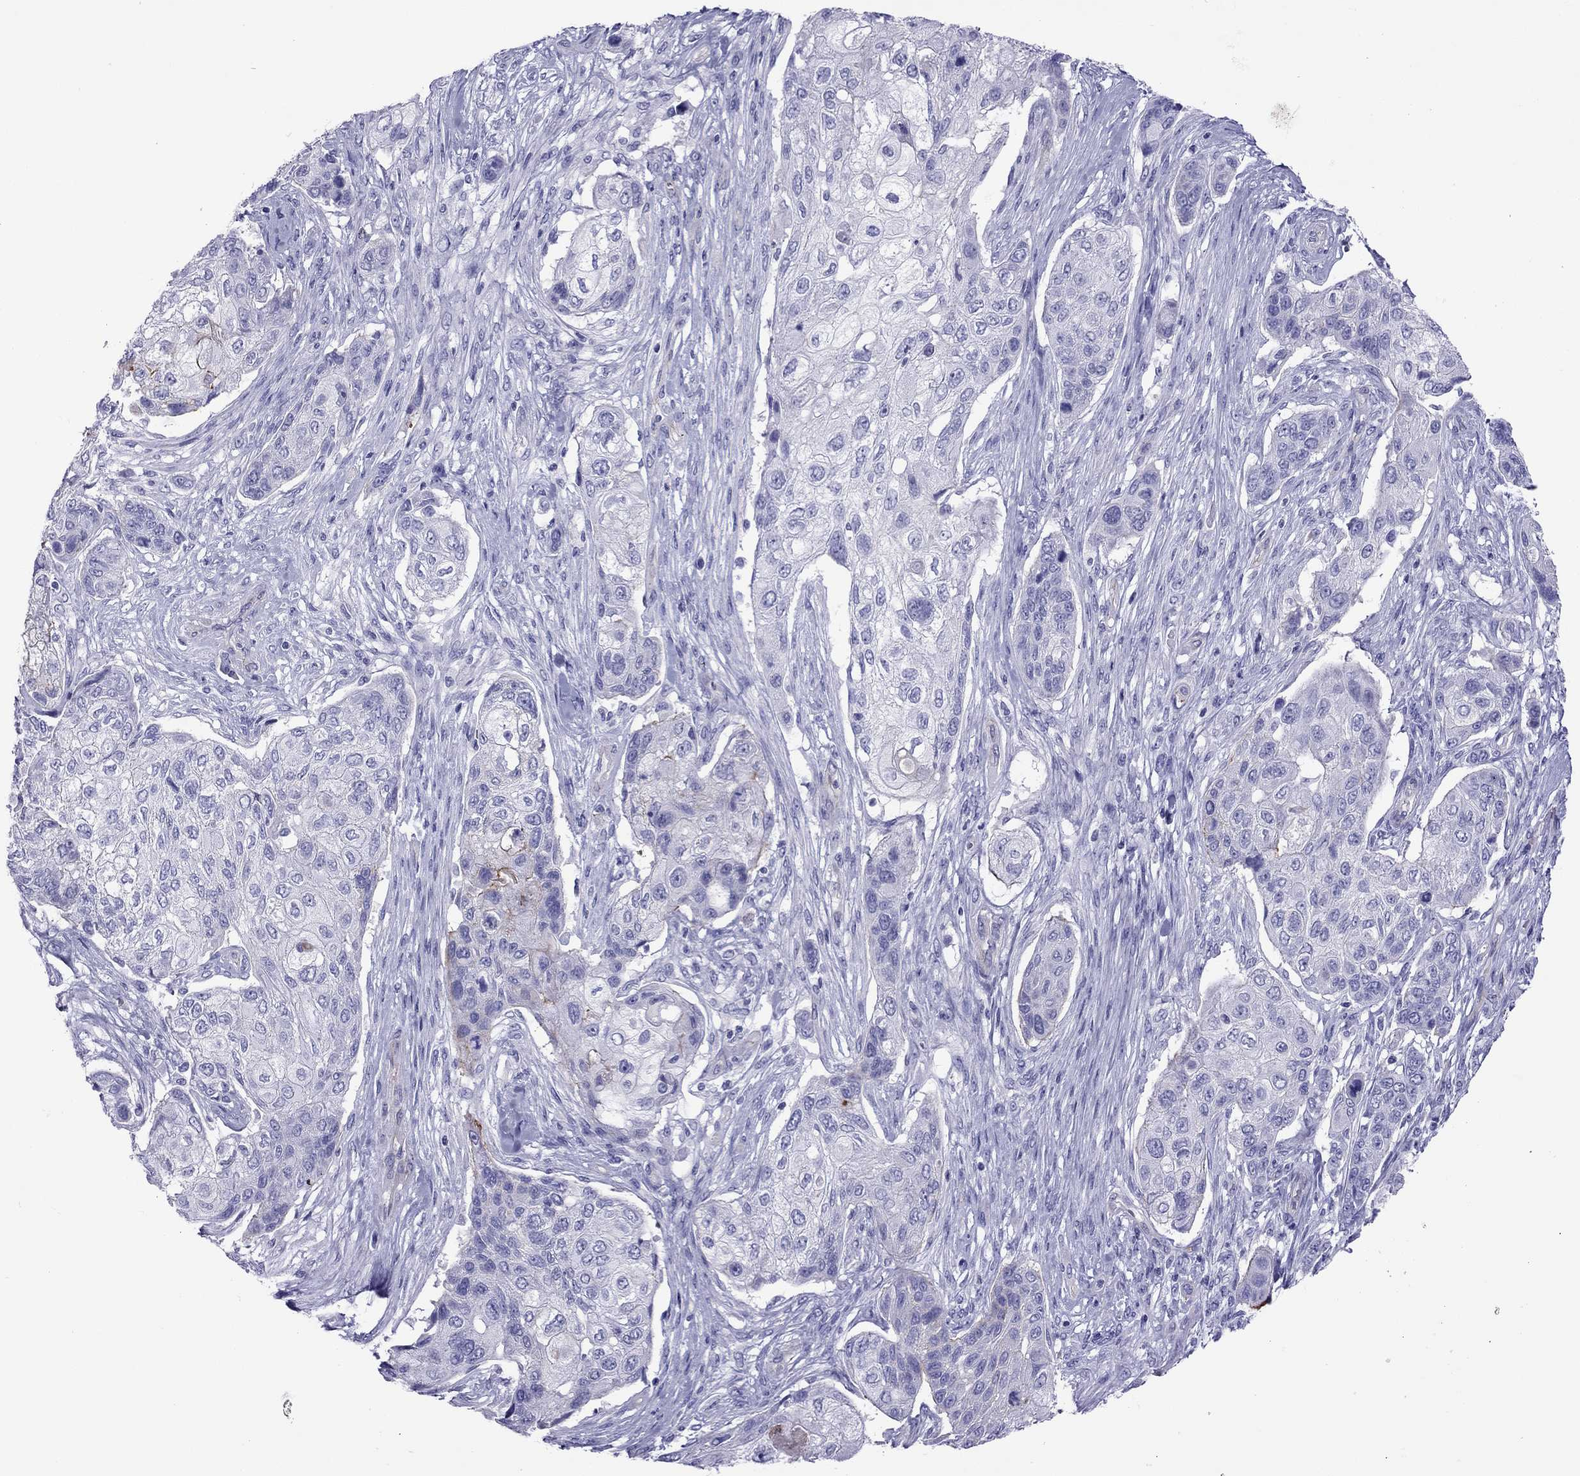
{"staining": {"intensity": "strong", "quantity": "<25%", "location": "cytoplasmic/membranous"}, "tissue": "lung cancer", "cell_type": "Tumor cells", "image_type": "cancer", "snomed": [{"axis": "morphology", "description": "Normal tissue, NOS"}, {"axis": "morphology", "description": "Squamous cell carcinoma, NOS"}, {"axis": "topography", "description": "Bronchus"}, {"axis": "topography", "description": "Lung"}], "caption": "A high-resolution image shows immunohistochemistry (IHC) staining of lung cancer (squamous cell carcinoma), which shows strong cytoplasmic/membranous staining in about <25% of tumor cells. Immunohistochemistry stains the protein of interest in brown and the nuclei are stained blue.", "gene": "MYL11", "patient": {"sex": "male", "age": 69}}